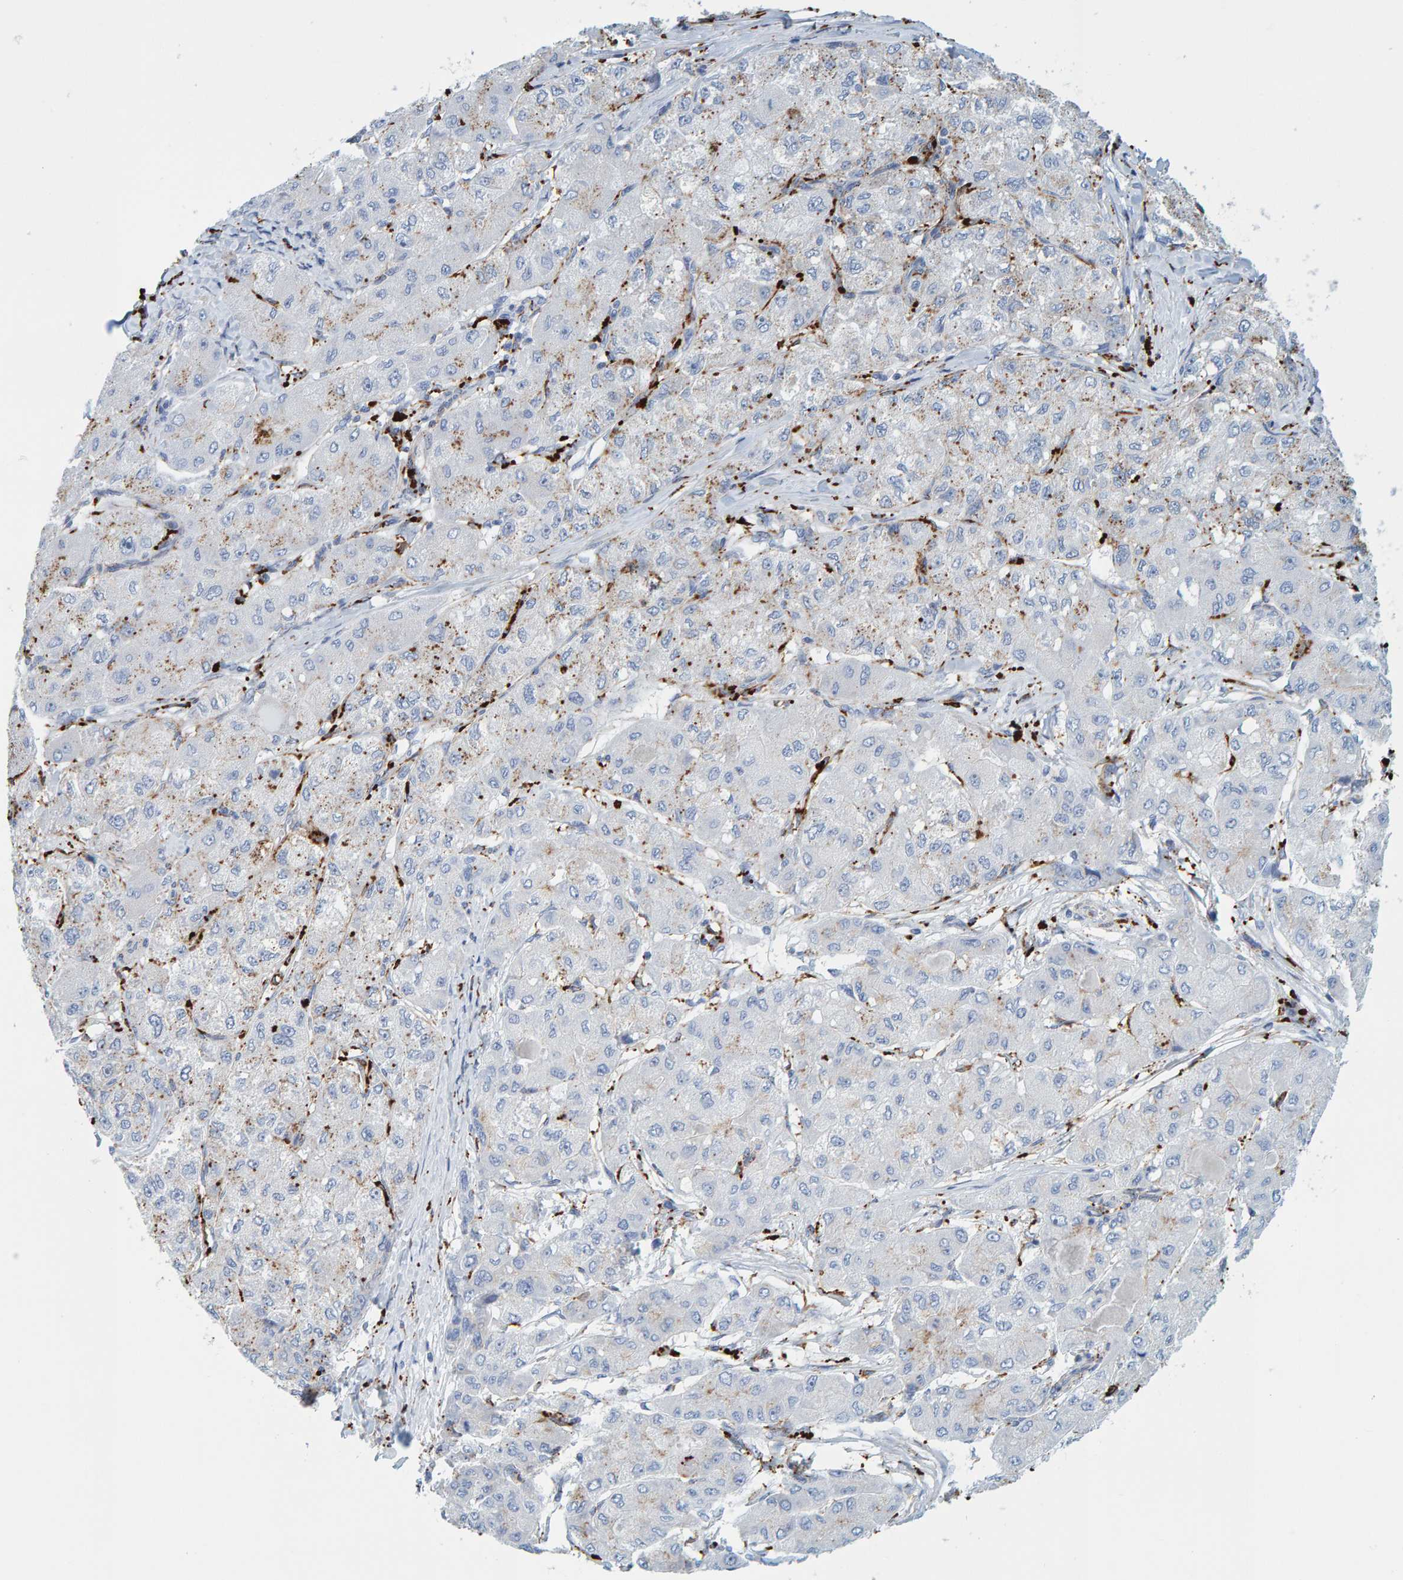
{"staining": {"intensity": "moderate", "quantity": "<25%", "location": "cytoplasmic/membranous"}, "tissue": "liver cancer", "cell_type": "Tumor cells", "image_type": "cancer", "snomed": [{"axis": "morphology", "description": "Carcinoma, Hepatocellular, NOS"}, {"axis": "topography", "description": "Liver"}], "caption": "Tumor cells display moderate cytoplasmic/membranous staining in about <25% of cells in liver hepatocellular carcinoma.", "gene": "BIN3", "patient": {"sex": "male", "age": 80}}